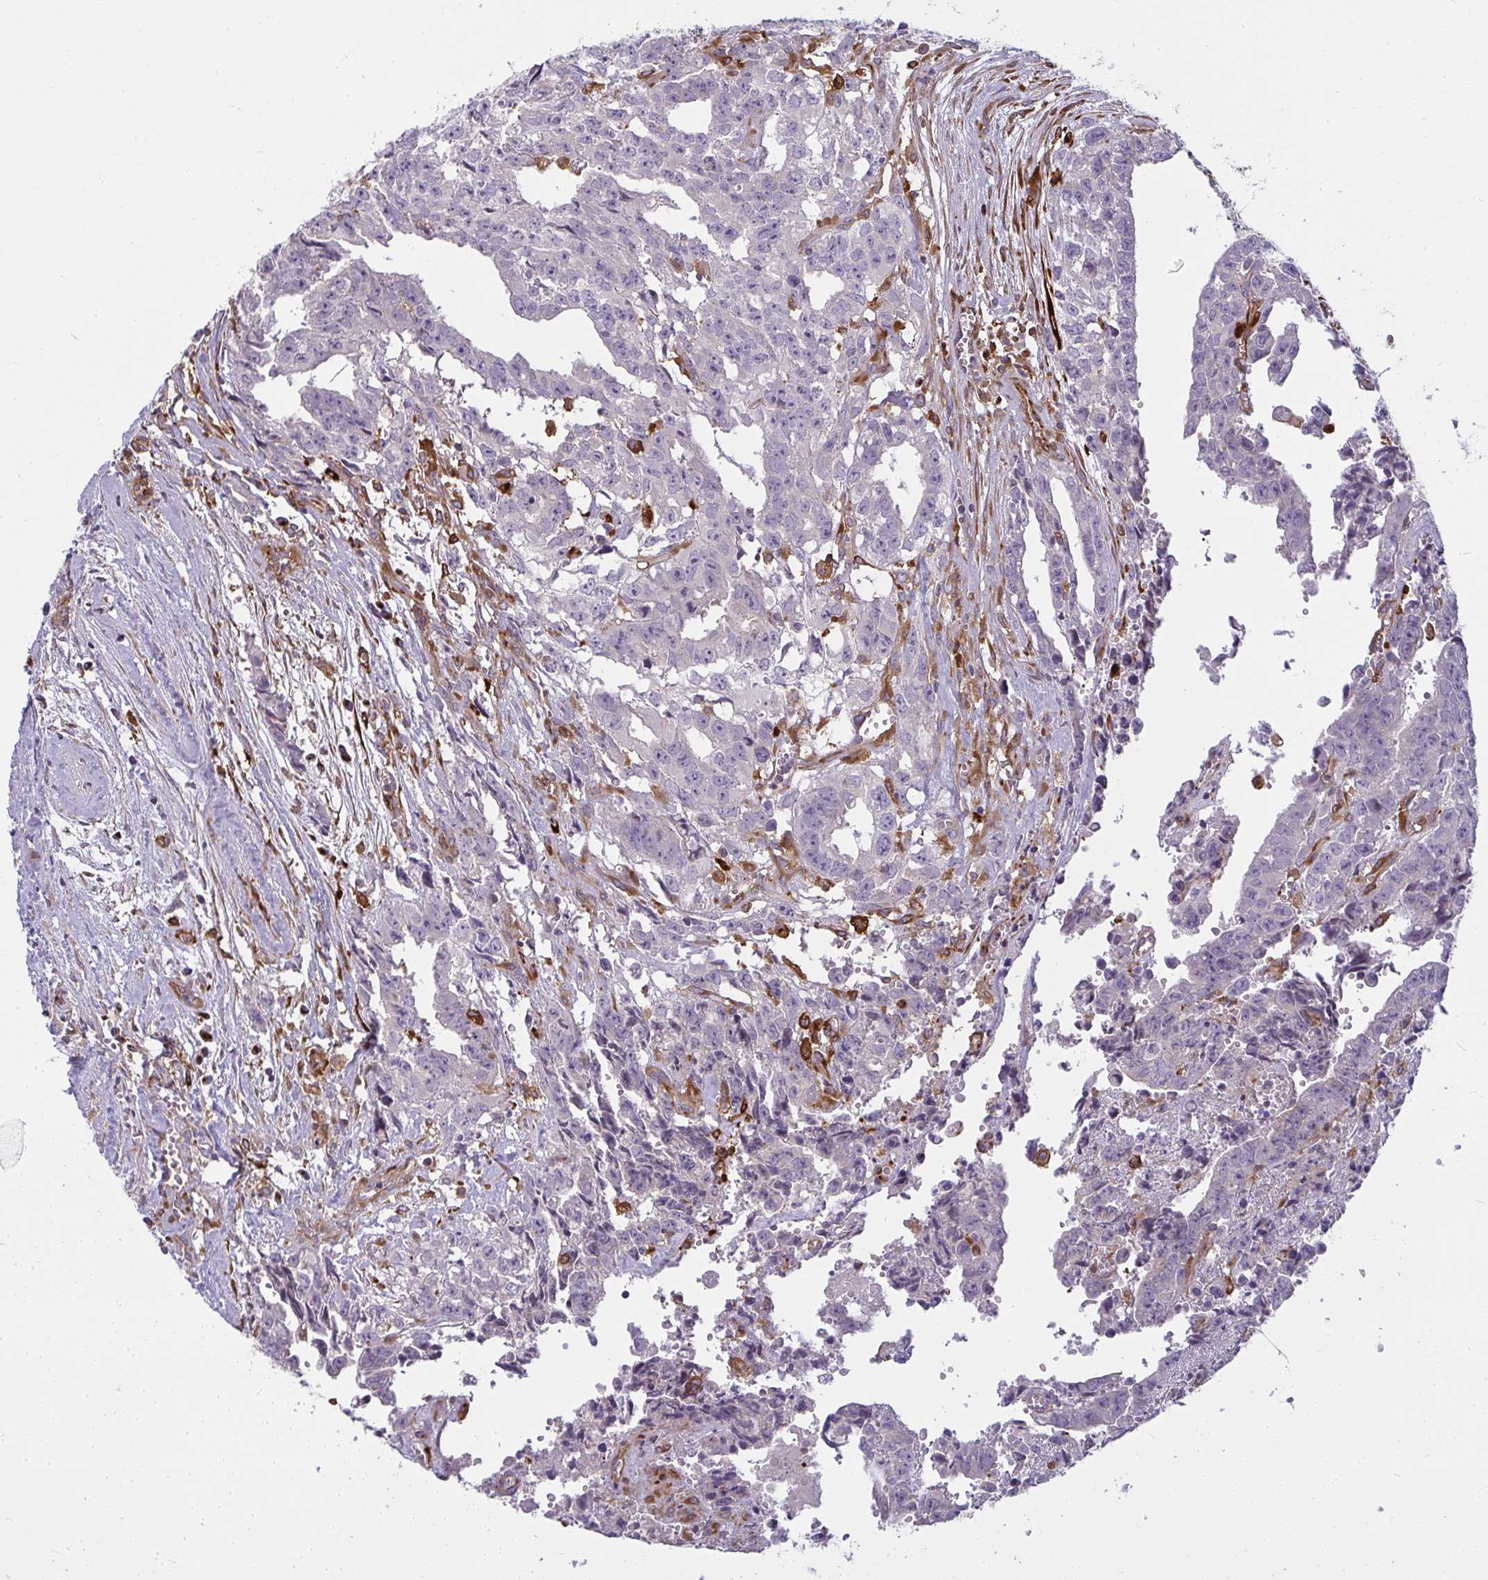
{"staining": {"intensity": "negative", "quantity": "none", "location": "none"}, "tissue": "testis cancer", "cell_type": "Tumor cells", "image_type": "cancer", "snomed": [{"axis": "morphology", "description": "Carcinoma, Embryonal, NOS"}, {"axis": "morphology", "description": "Teratoma, malignant, NOS"}, {"axis": "topography", "description": "Testis"}], "caption": "Image shows no significant protein expression in tumor cells of testis cancer (embryonal carcinoma).", "gene": "IFIT3", "patient": {"sex": "male", "age": 24}}